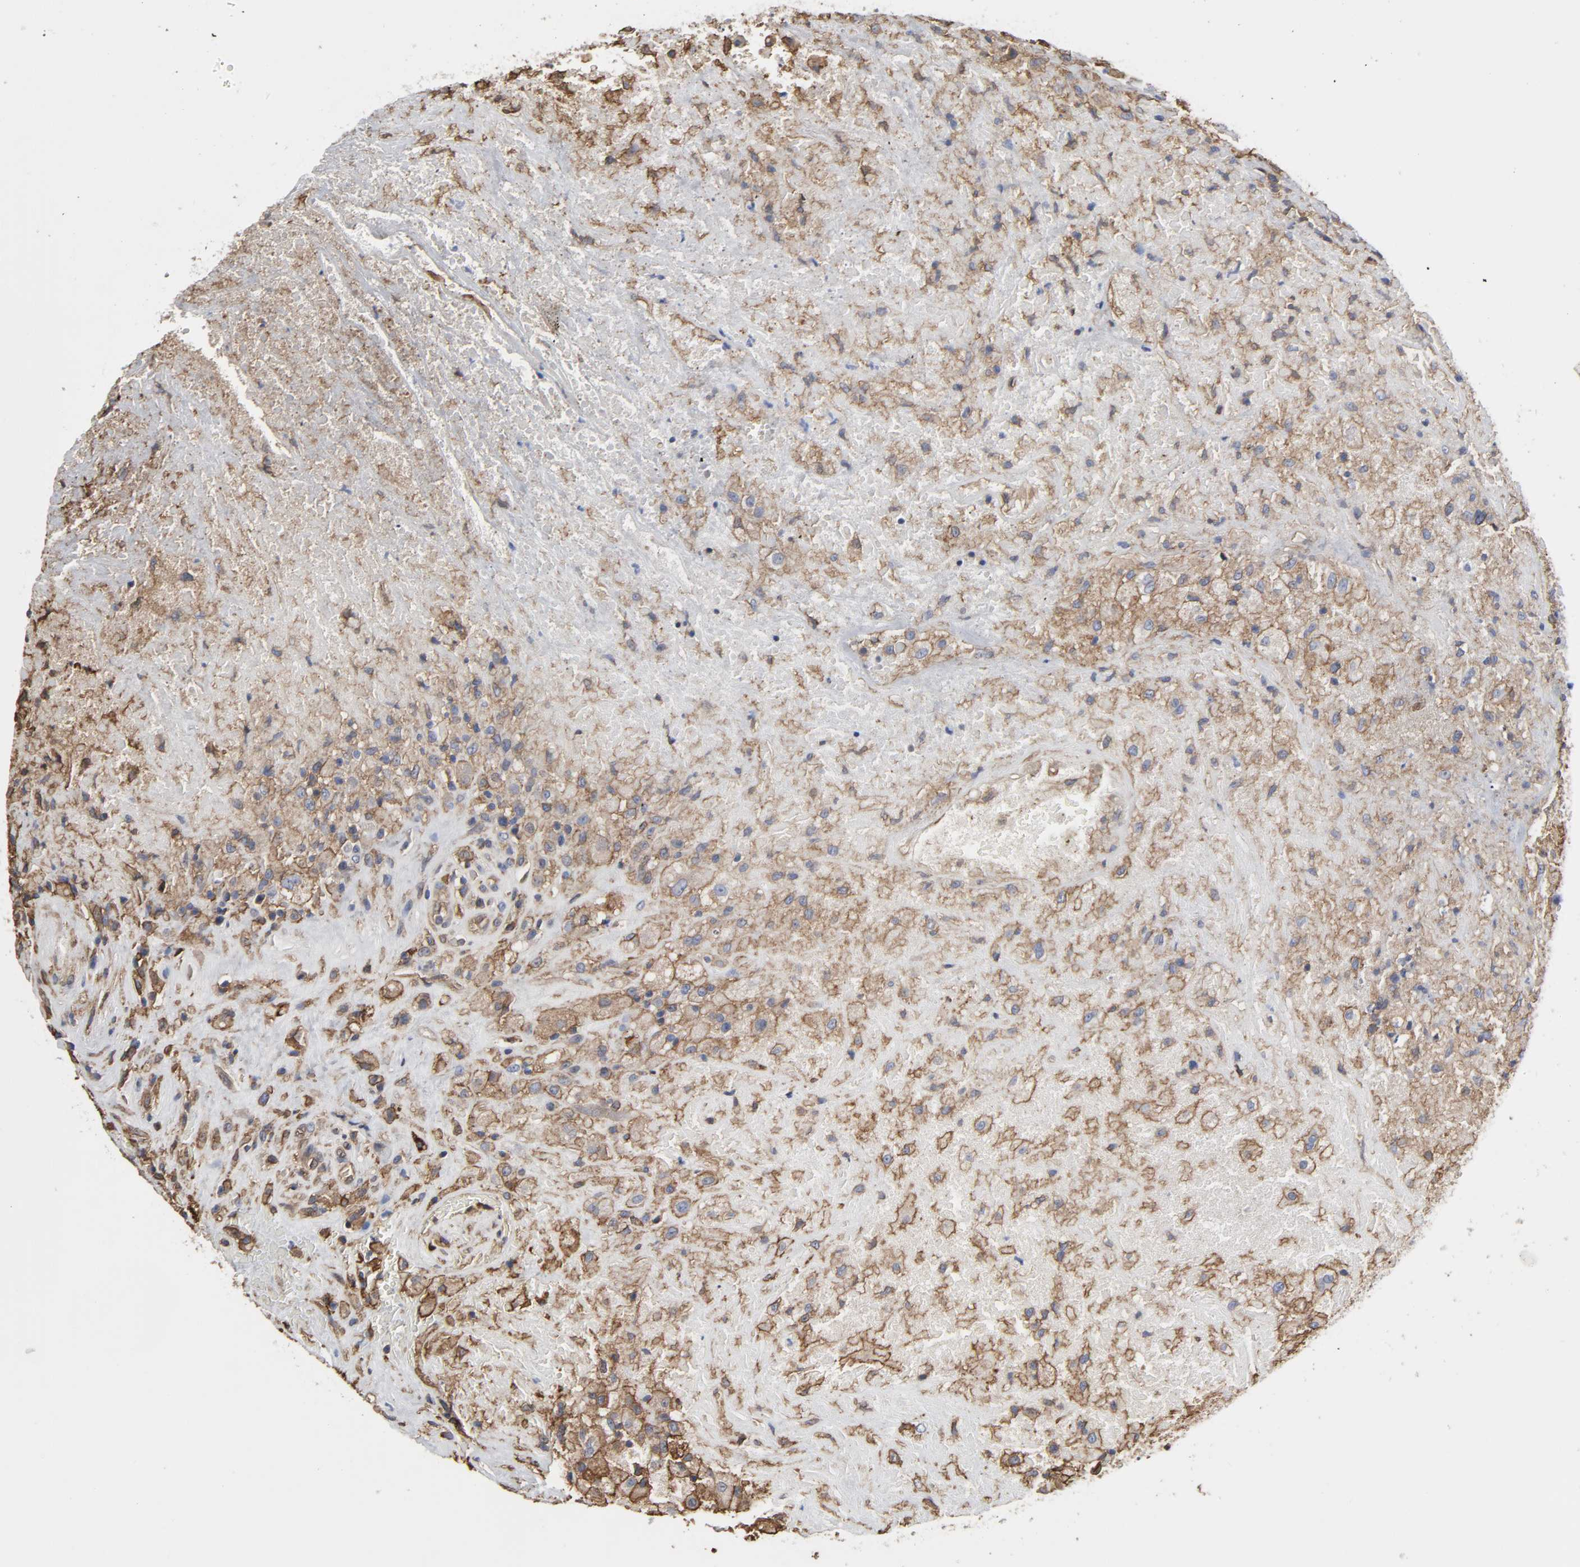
{"staining": {"intensity": "moderate", "quantity": ">75%", "location": "cytoplasmic/membranous"}, "tissue": "testis cancer", "cell_type": "Tumor cells", "image_type": "cancer", "snomed": [{"axis": "morphology", "description": "Necrosis, NOS"}, {"axis": "morphology", "description": "Carcinoma, Embryonal, NOS"}, {"axis": "topography", "description": "Testis"}], "caption": "A brown stain highlights moderate cytoplasmic/membranous staining of a protein in embryonal carcinoma (testis) tumor cells. (DAB IHC with brightfield microscopy, high magnification).", "gene": "ANXA2", "patient": {"sex": "male", "age": 19}}